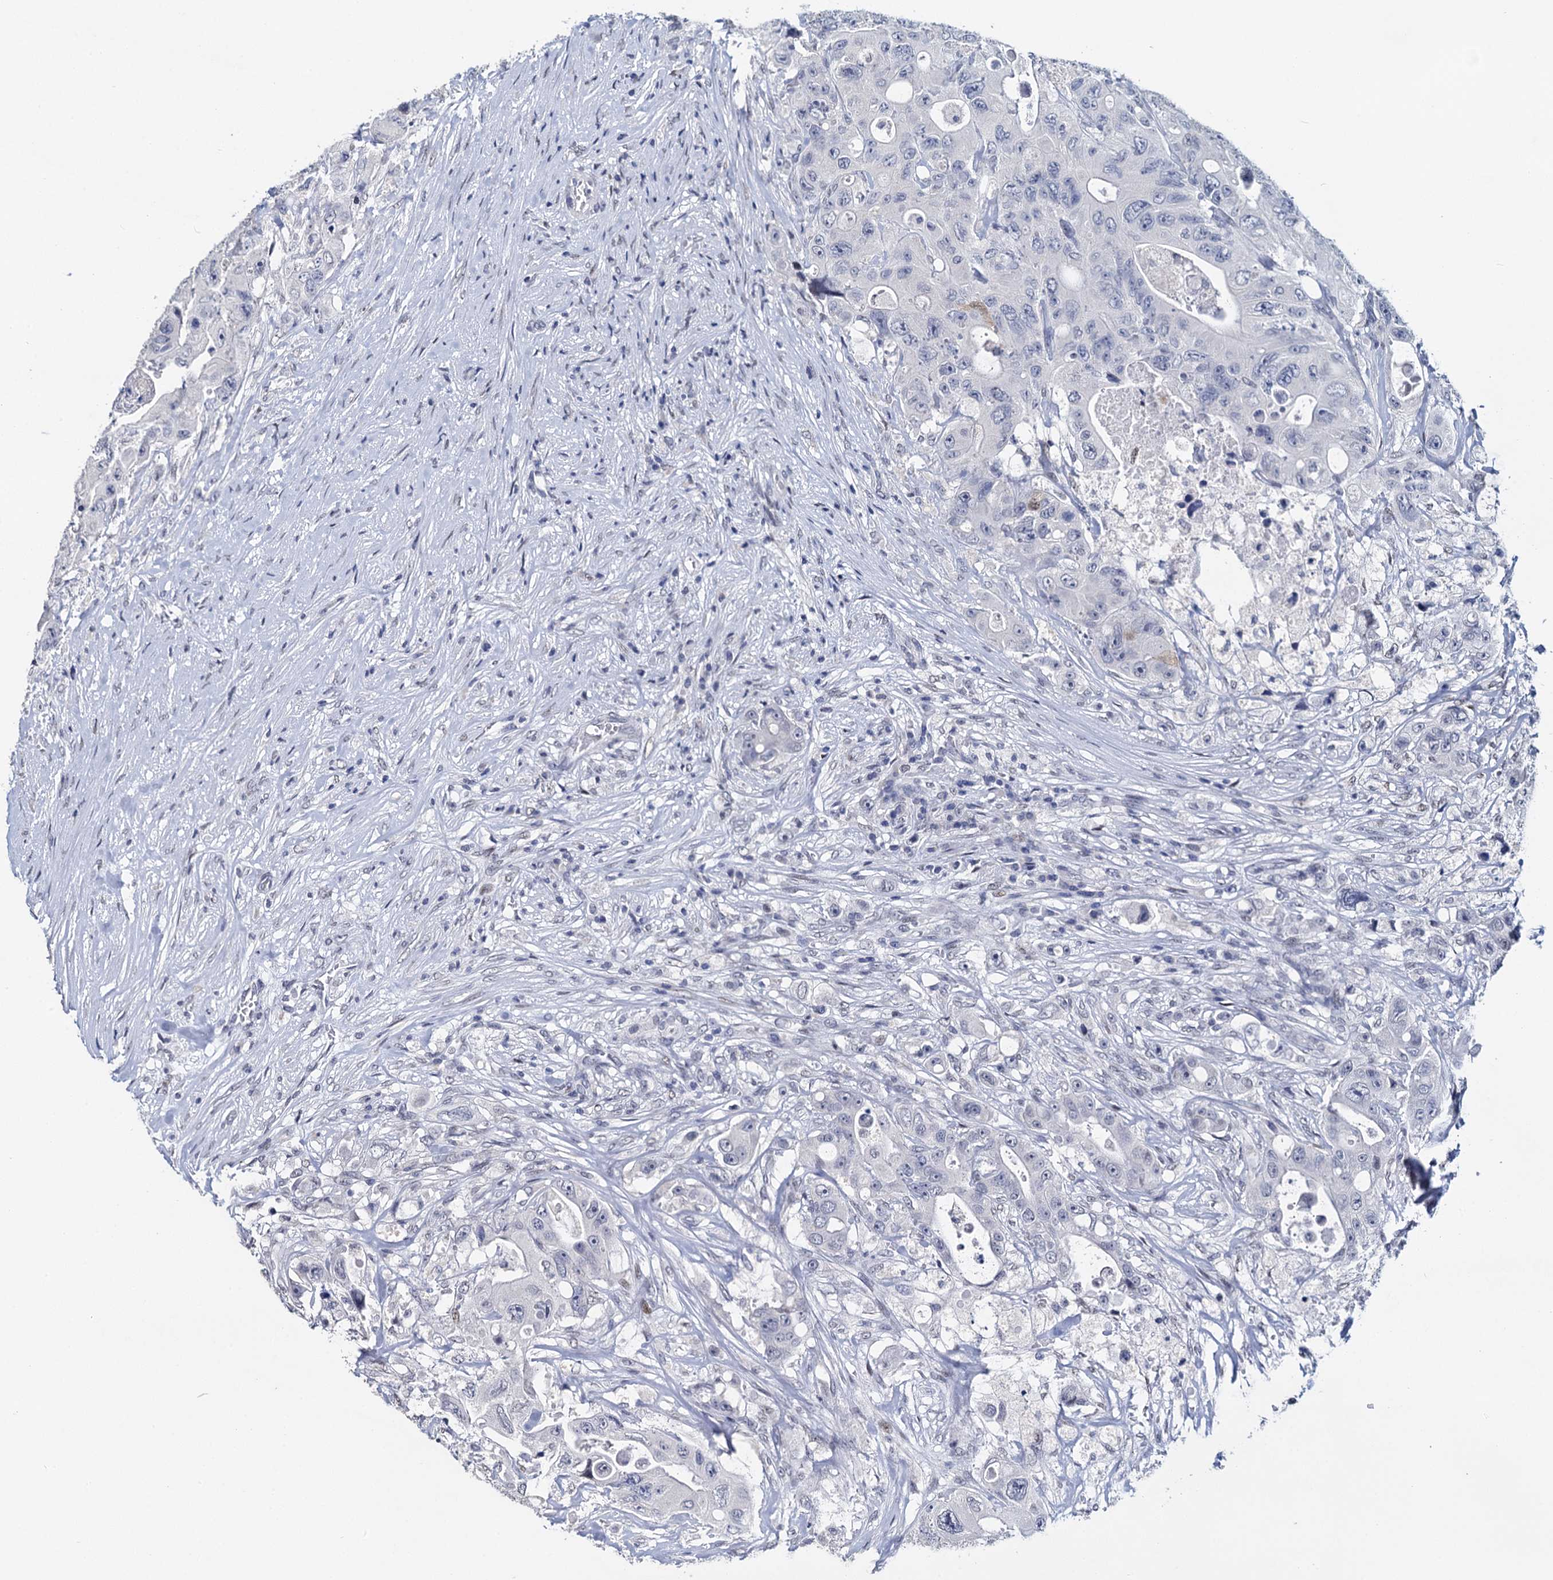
{"staining": {"intensity": "negative", "quantity": "none", "location": "none"}, "tissue": "colorectal cancer", "cell_type": "Tumor cells", "image_type": "cancer", "snomed": [{"axis": "morphology", "description": "Adenocarcinoma, NOS"}, {"axis": "topography", "description": "Colon"}], "caption": "Colorectal cancer (adenocarcinoma) was stained to show a protein in brown. There is no significant expression in tumor cells. Brightfield microscopy of IHC stained with DAB (3,3'-diaminobenzidine) (brown) and hematoxylin (blue), captured at high magnification.", "gene": "MAGEA4", "patient": {"sex": "female", "age": 46}}